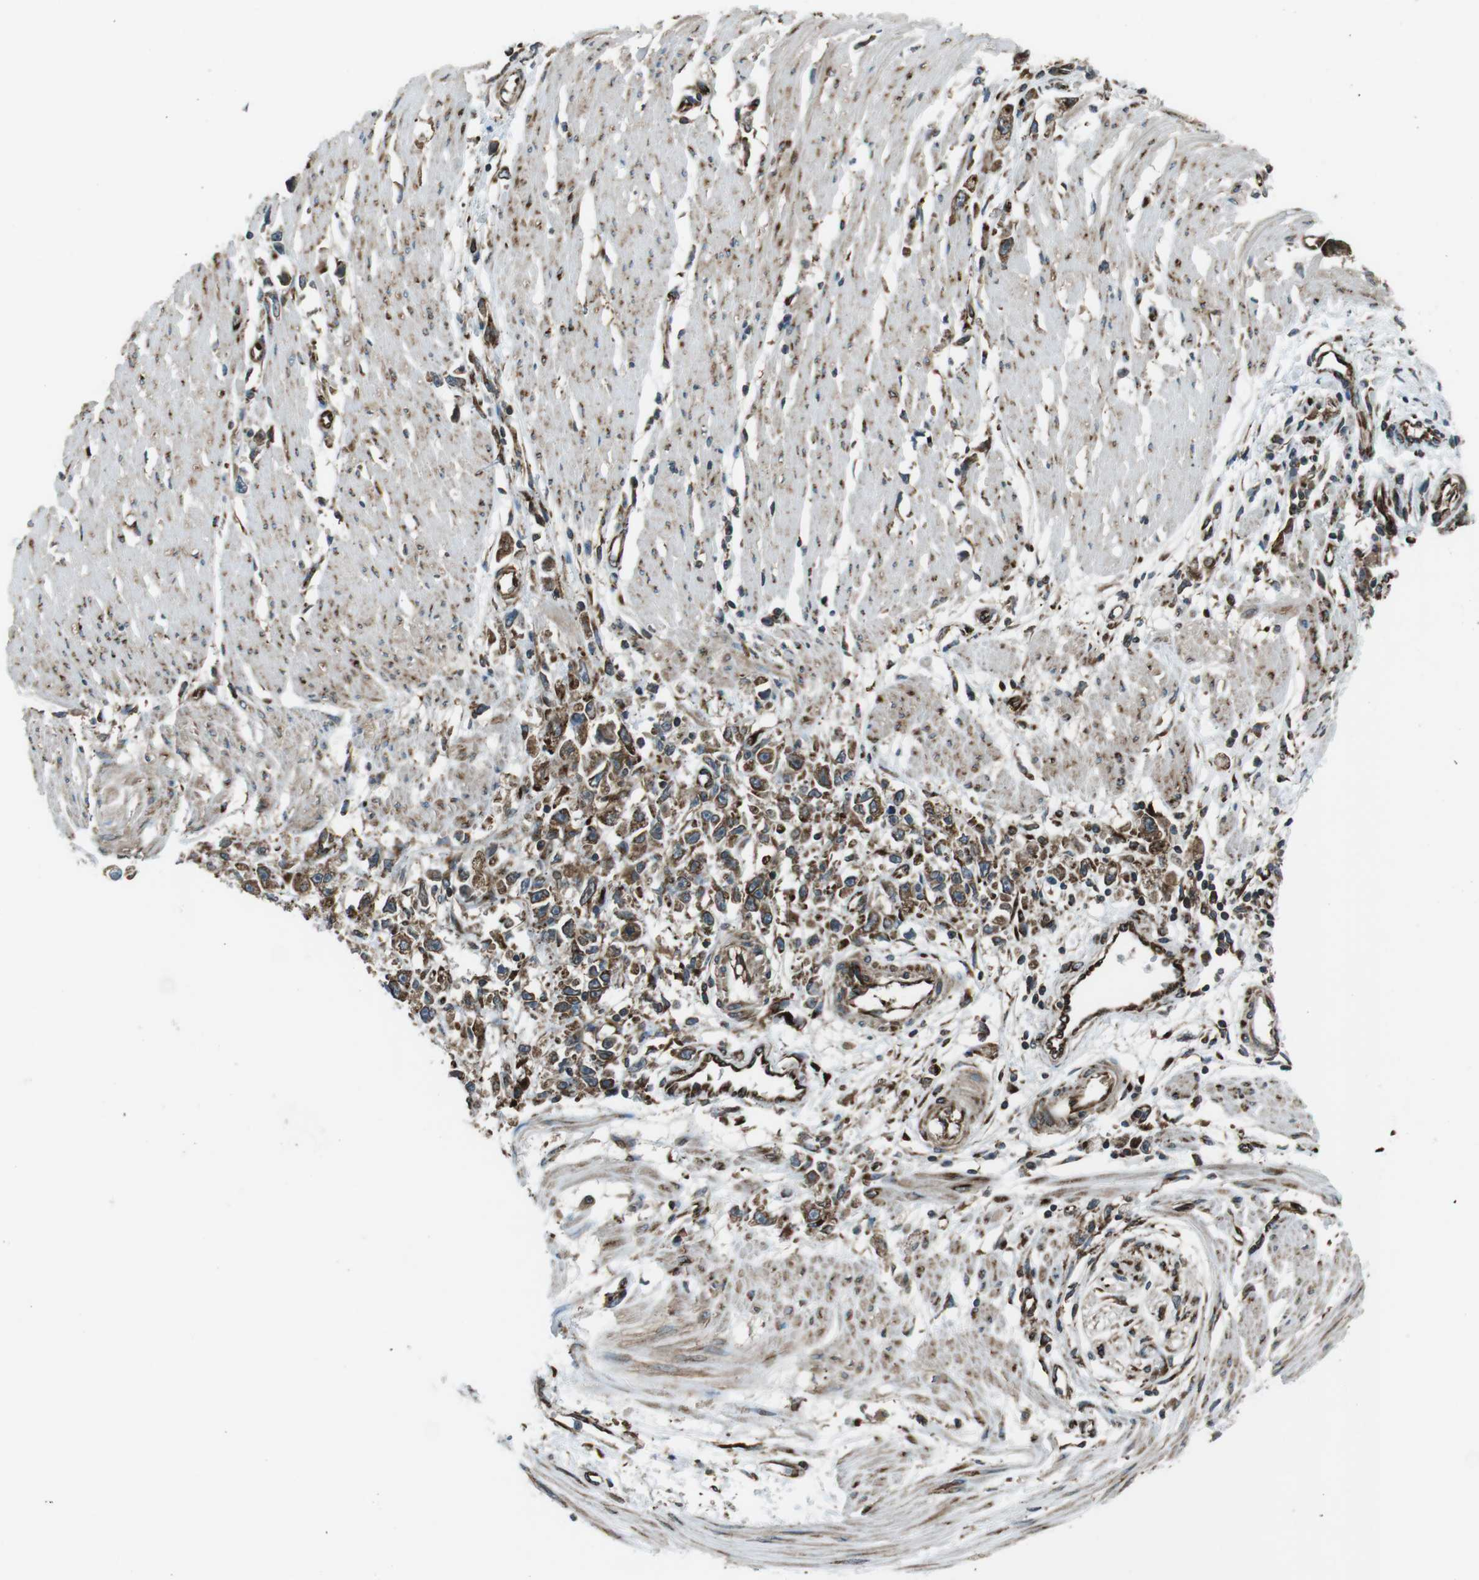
{"staining": {"intensity": "moderate", "quantity": ">75%", "location": "cytoplasmic/membranous"}, "tissue": "stomach cancer", "cell_type": "Tumor cells", "image_type": "cancer", "snomed": [{"axis": "morphology", "description": "Adenocarcinoma, NOS"}, {"axis": "topography", "description": "Stomach"}], "caption": "Immunohistochemistry (IHC) (DAB (3,3'-diaminobenzidine)) staining of human stomach cancer reveals moderate cytoplasmic/membranous protein staining in approximately >75% of tumor cells.", "gene": "KTN1", "patient": {"sex": "female", "age": 59}}